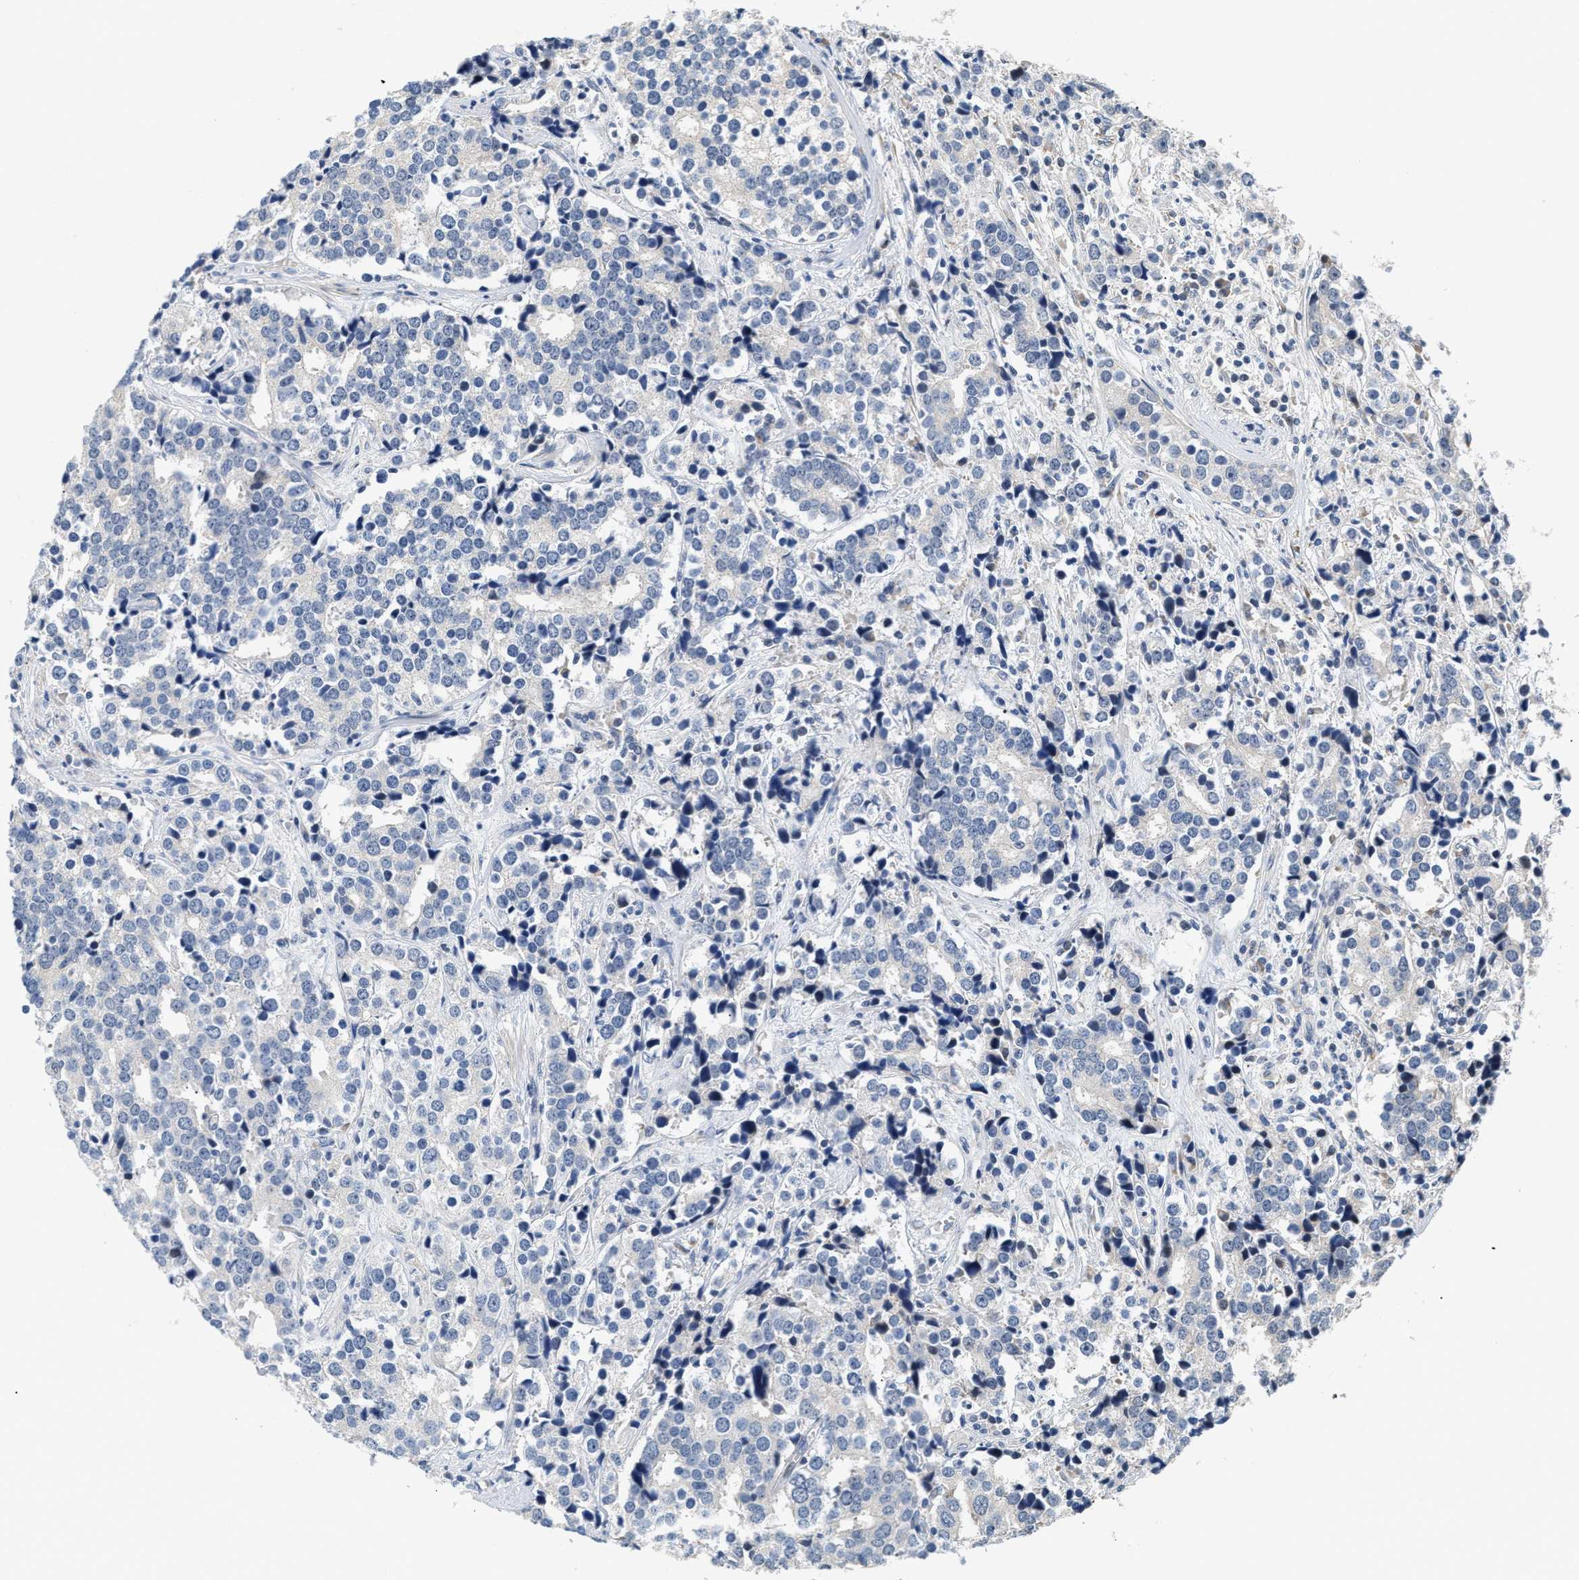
{"staining": {"intensity": "negative", "quantity": "none", "location": "none"}, "tissue": "prostate cancer", "cell_type": "Tumor cells", "image_type": "cancer", "snomed": [{"axis": "morphology", "description": "Adenocarcinoma, High grade"}, {"axis": "topography", "description": "Prostate"}], "caption": "IHC micrograph of prostate cancer stained for a protein (brown), which reveals no positivity in tumor cells.", "gene": "TNIP2", "patient": {"sex": "male", "age": 71}}